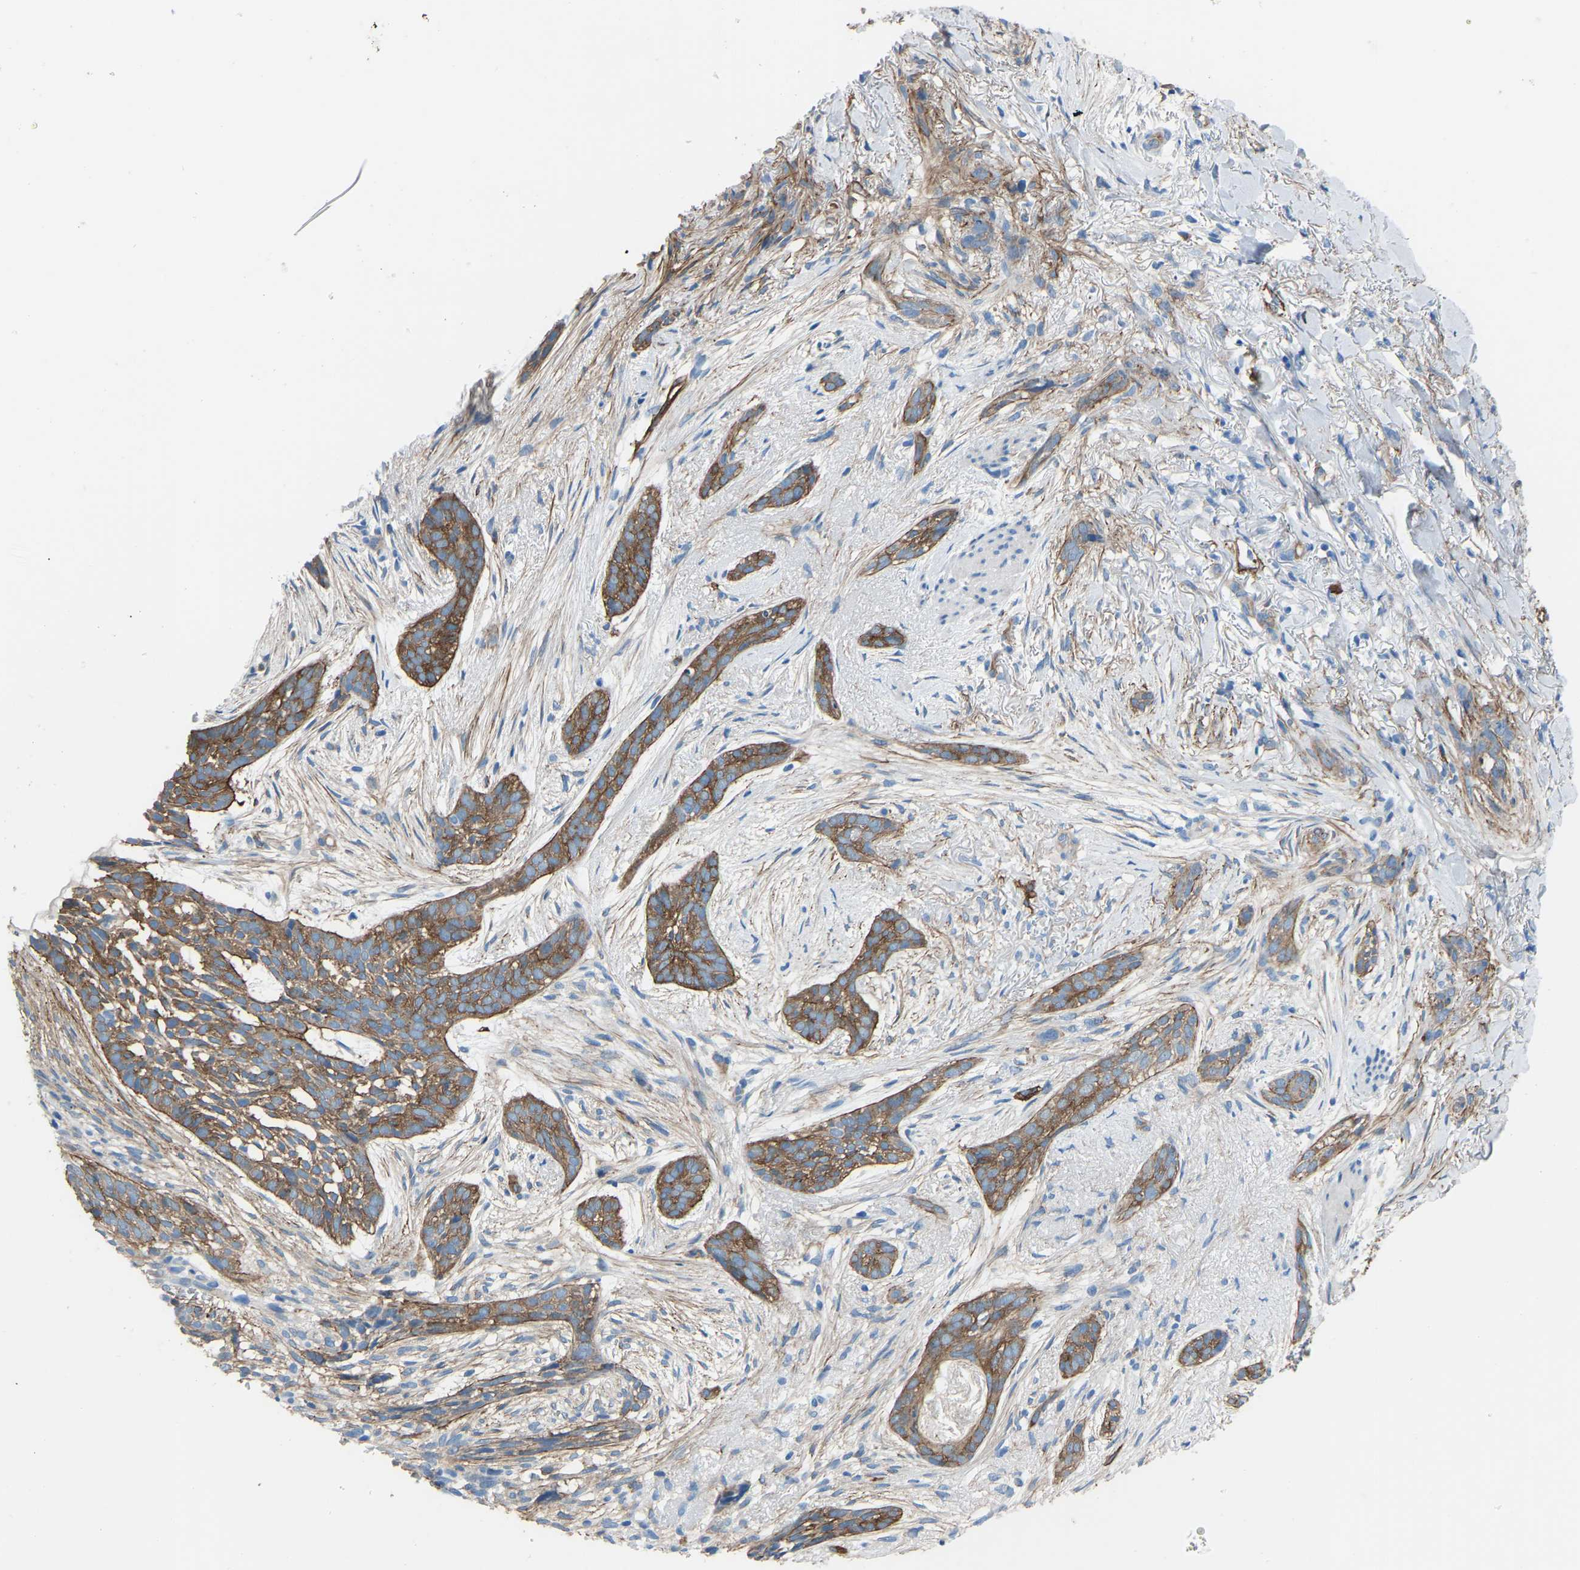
{"staining": {"intensity": "moderate", "quantity": ">75%", "location": "cytoplasmic/membranous"}, "tissue": "skin cancer", "cell_type": "Tumor cells", "image_type": "cancer", "snomed": [{"axis": "morphology", "description": "Basal cell carcinoma"}, {"axis": "topography", "description": "Skin"}], "caption": "A medium amount of moderate cytoplasmic/membranous staining is present in about >75% of tumor cells in skin basal cell carcinoma tissue. (IHC, brightfield microscopy, high magnification).", "gene": "MYH10", "patient": {"sex": "female", "age": 88}}